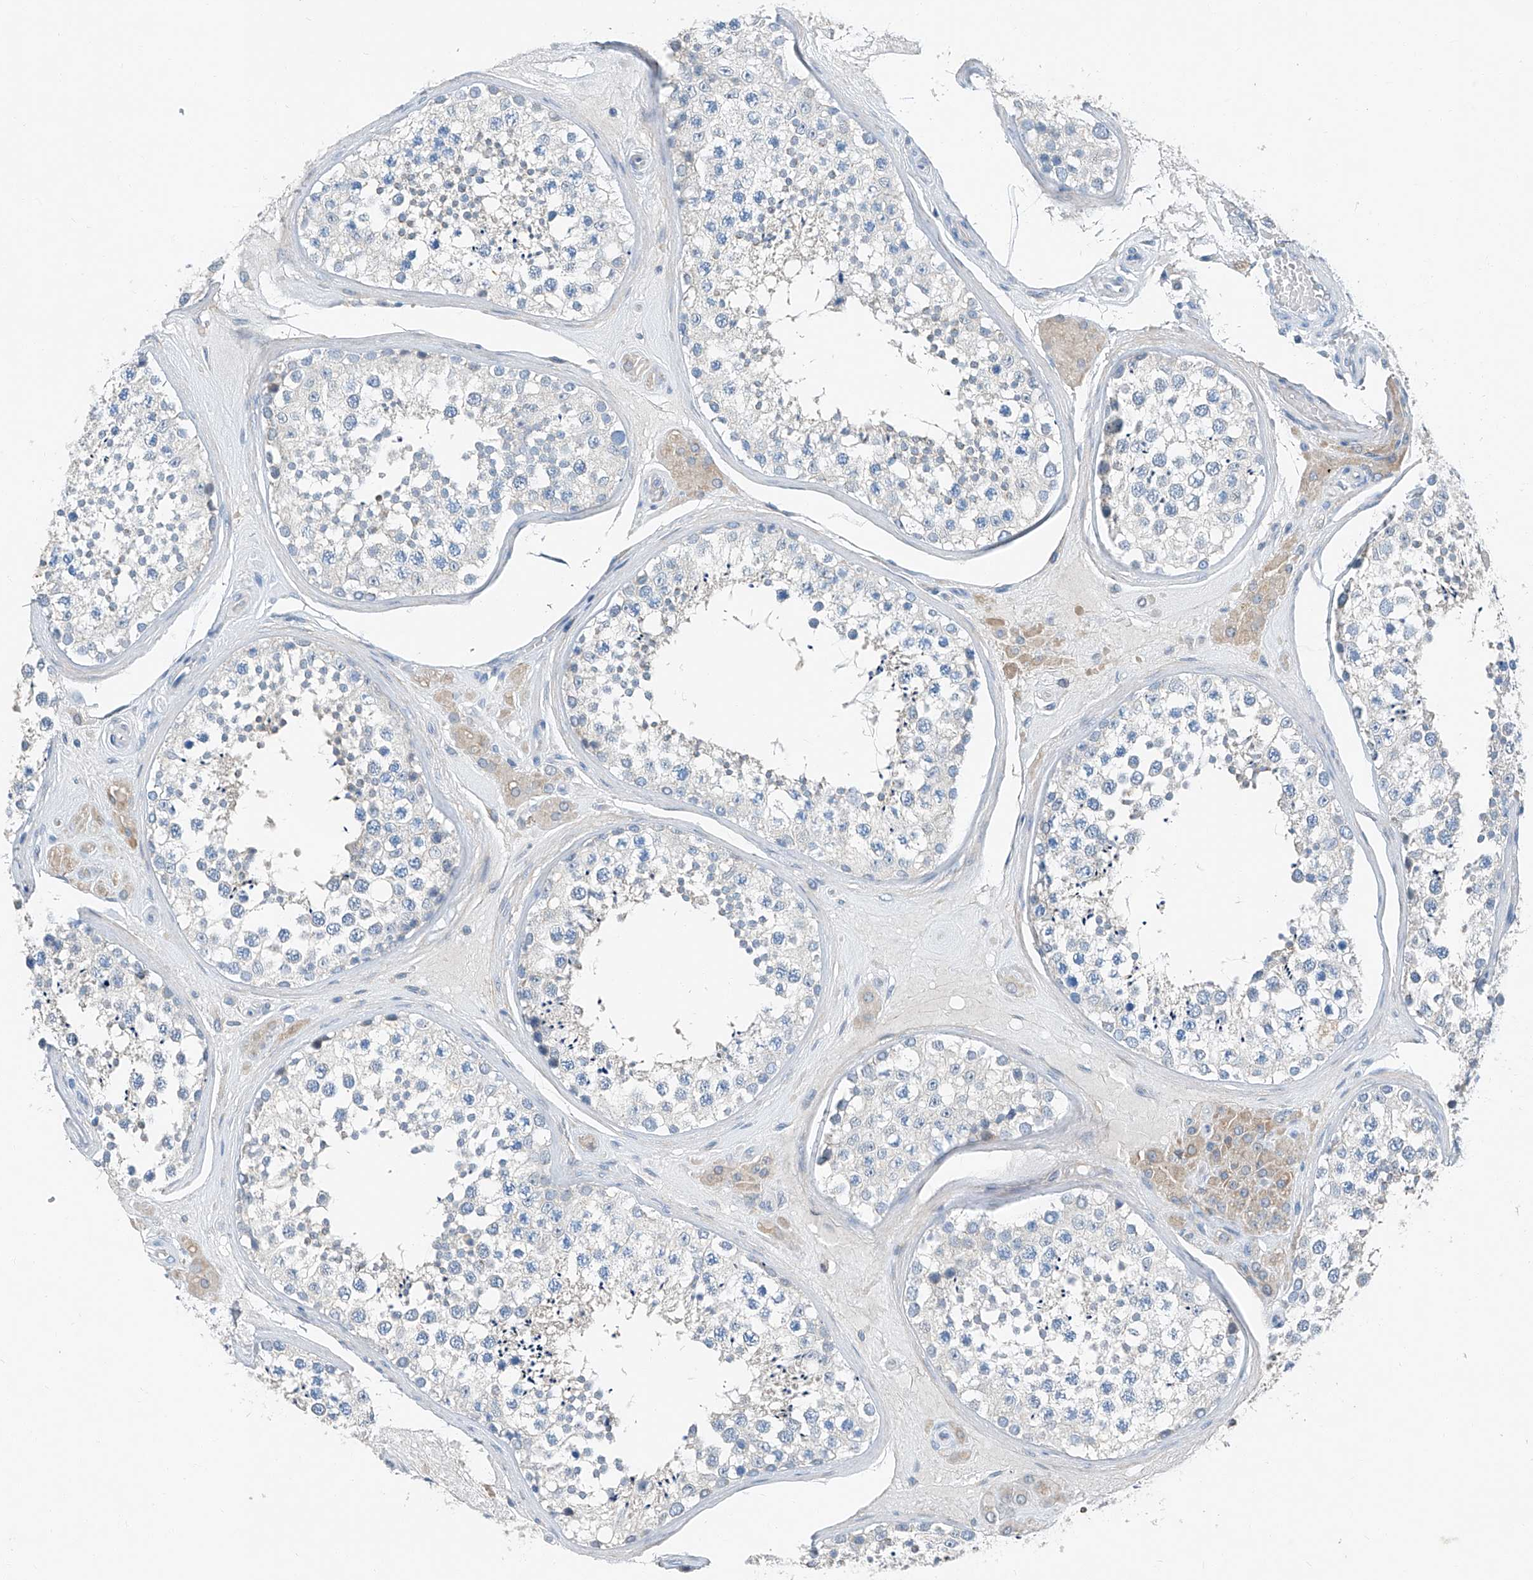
{"staining": {"intensity": "negative", "quantity": "none", "location": "none"}, "tissue": "testis", "cell_type": "Cells in seminiferous ducts", "image_type": "normal", "snomed": [{"axis": "morphology", "description": "Normal tissue, NOS"}, {"axis": "topography", "description": "Testis"}], "caption": "Cells in seminiferous ducts show no significant positivity in benign testis. (Stains: DAB (3,3'-diaminobenzidine) immunohistochemistry with hematoxylin counter stain, Microscopy: brightfield microscopy at high magnification).", "gene": "MDGA1", "patient": {"sex": "male", "age": 46}}